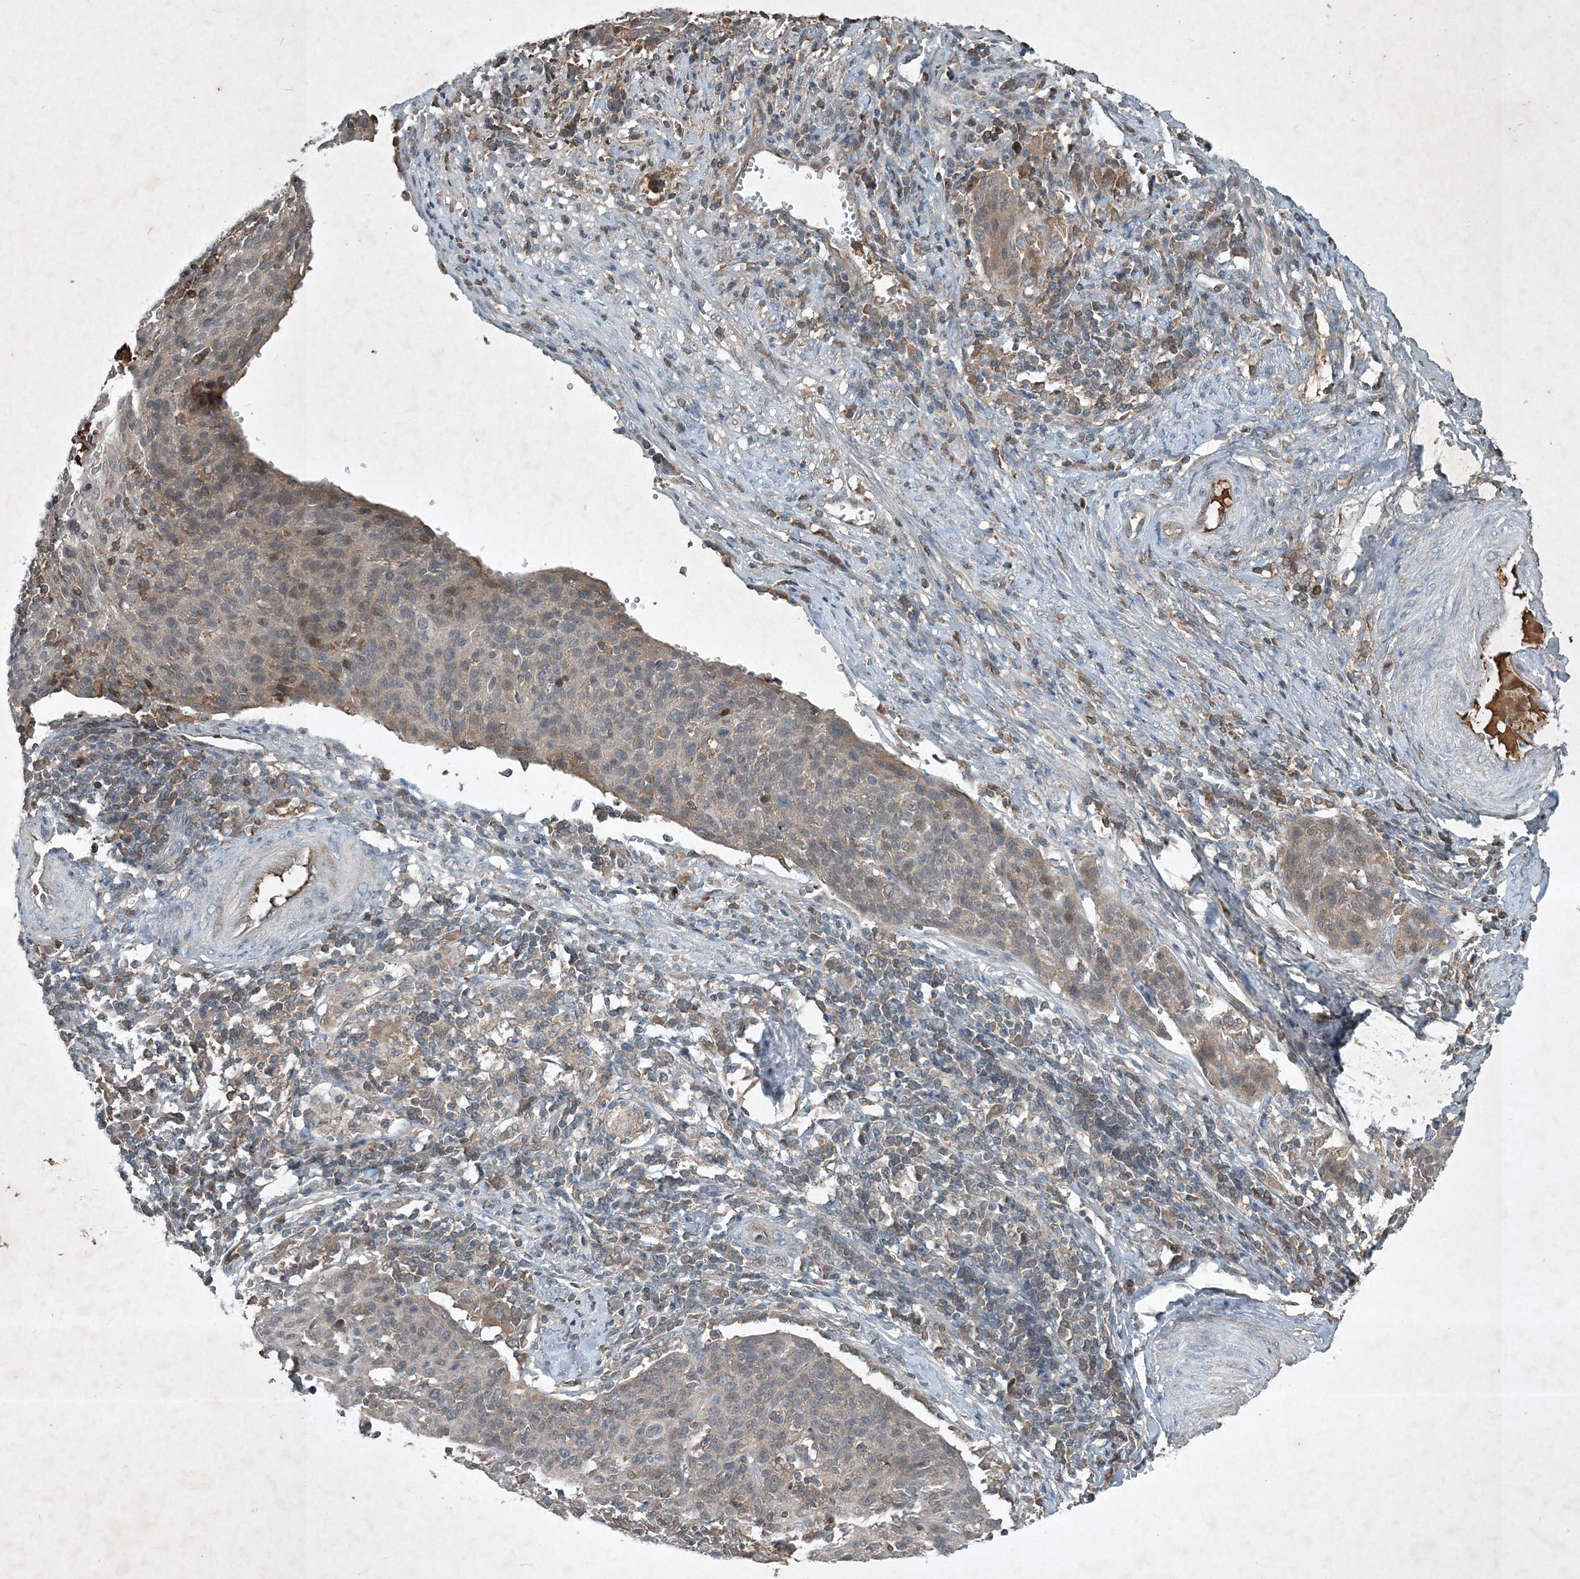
{"staining": {"intensity": "negative", "quantity": "none", "location": "none"}, "tissue": "cervical cancer", "cell_type": "Tumor cells", "image_type": "cancer", "snomed": [{"axis": "morphology", "description": "Squamous cell carcinoma, NOS"}, {"axis": "topography", "description": "Cervix"}], "caption": "DAB immunohistochemical staining of squamous cell carcinoma (cervical) demonstrates no significant staining in tumor cells.", "gene": "TNFAIP6", "patient": {"sex": "female", "age": 38}}